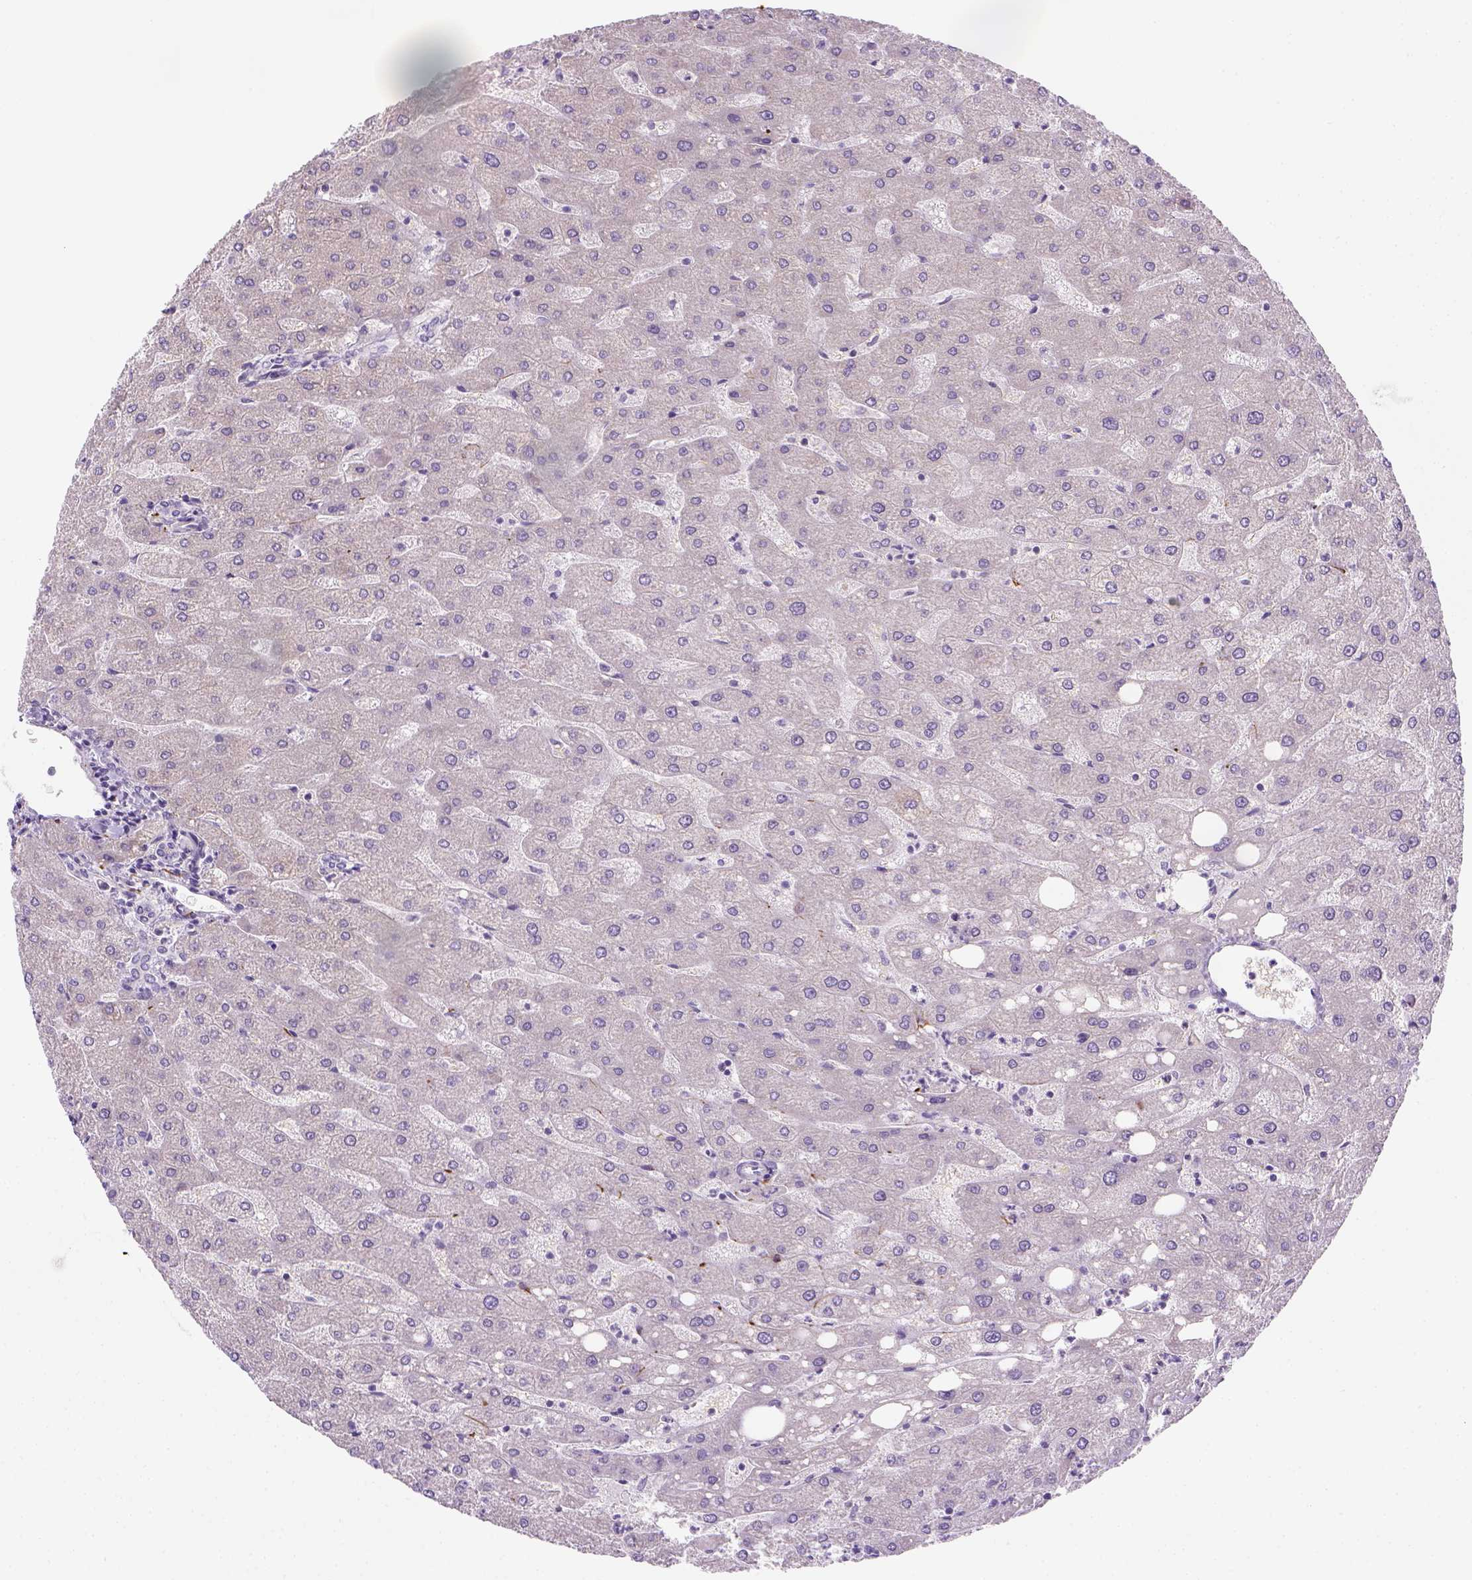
{"staining": {"intensity": "negative", "quantity": "none", "location": "none"}, "tissue": "liver", "cell_type": "Cholangiocytes", "image_type": "normal", "snomed": [{"axis": "morphology", "description": "Normal tissue, NOS"}, {"axis": "topography", "description": "Liver"}], "caption": "Photomicrograph shows no protein staining in cholangiocytes of benign liver. (DAB (3,3'-diaminobenzidine) immunohistochemistry (IHC) with hematoxylin counter stain).", "gene": "CACNB1", "patient": {"sex": "male", "age": 67}}